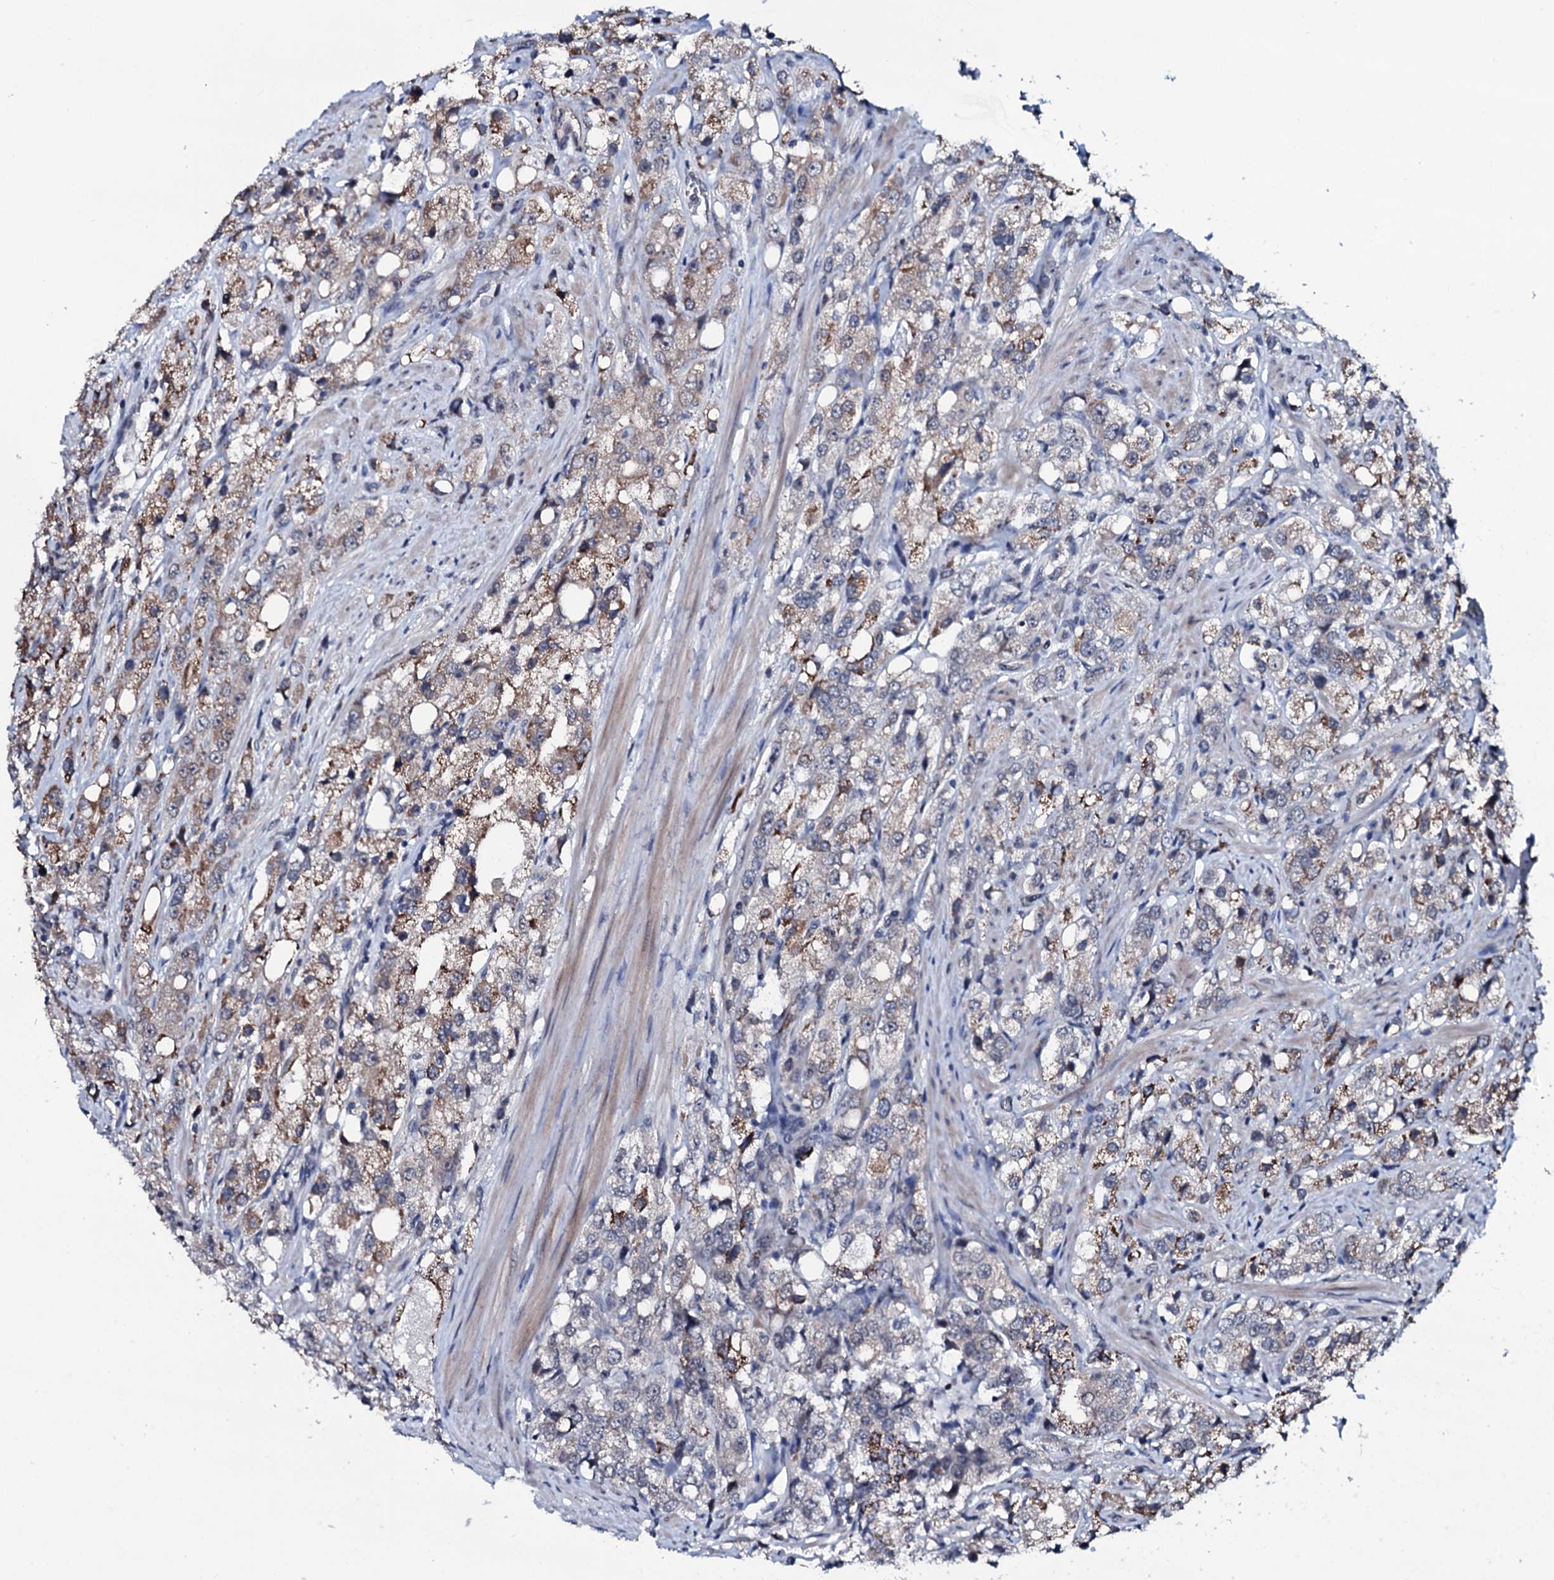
{"staining": {"intensity": "moderate", "quantity": "<25%", "location": "cytoplasmic/membranous"}, "tissue": "prostate cancer", "cell_type": "Tumor cells", "image_type": "cancer", "snomed": [{"axis": "morphology", "description": "Adenocarcinoma, NOS"}, {"axis": "topography", "description": "Prostate"}], "caption": "Prostate adenocarcinoma was stained to show a protein in brown. There is low levels of moderate cytoplasmic/membranous expression in approximately <25% of tumor cells. Using DAB (3,3'-diaminobenzidine) (brown) and hematoxylin (blue) stains, captured at high magnification using brightfield microscopy.", "gene": "OGFOD2", "patient": {"sex": "male", "age": 79}}